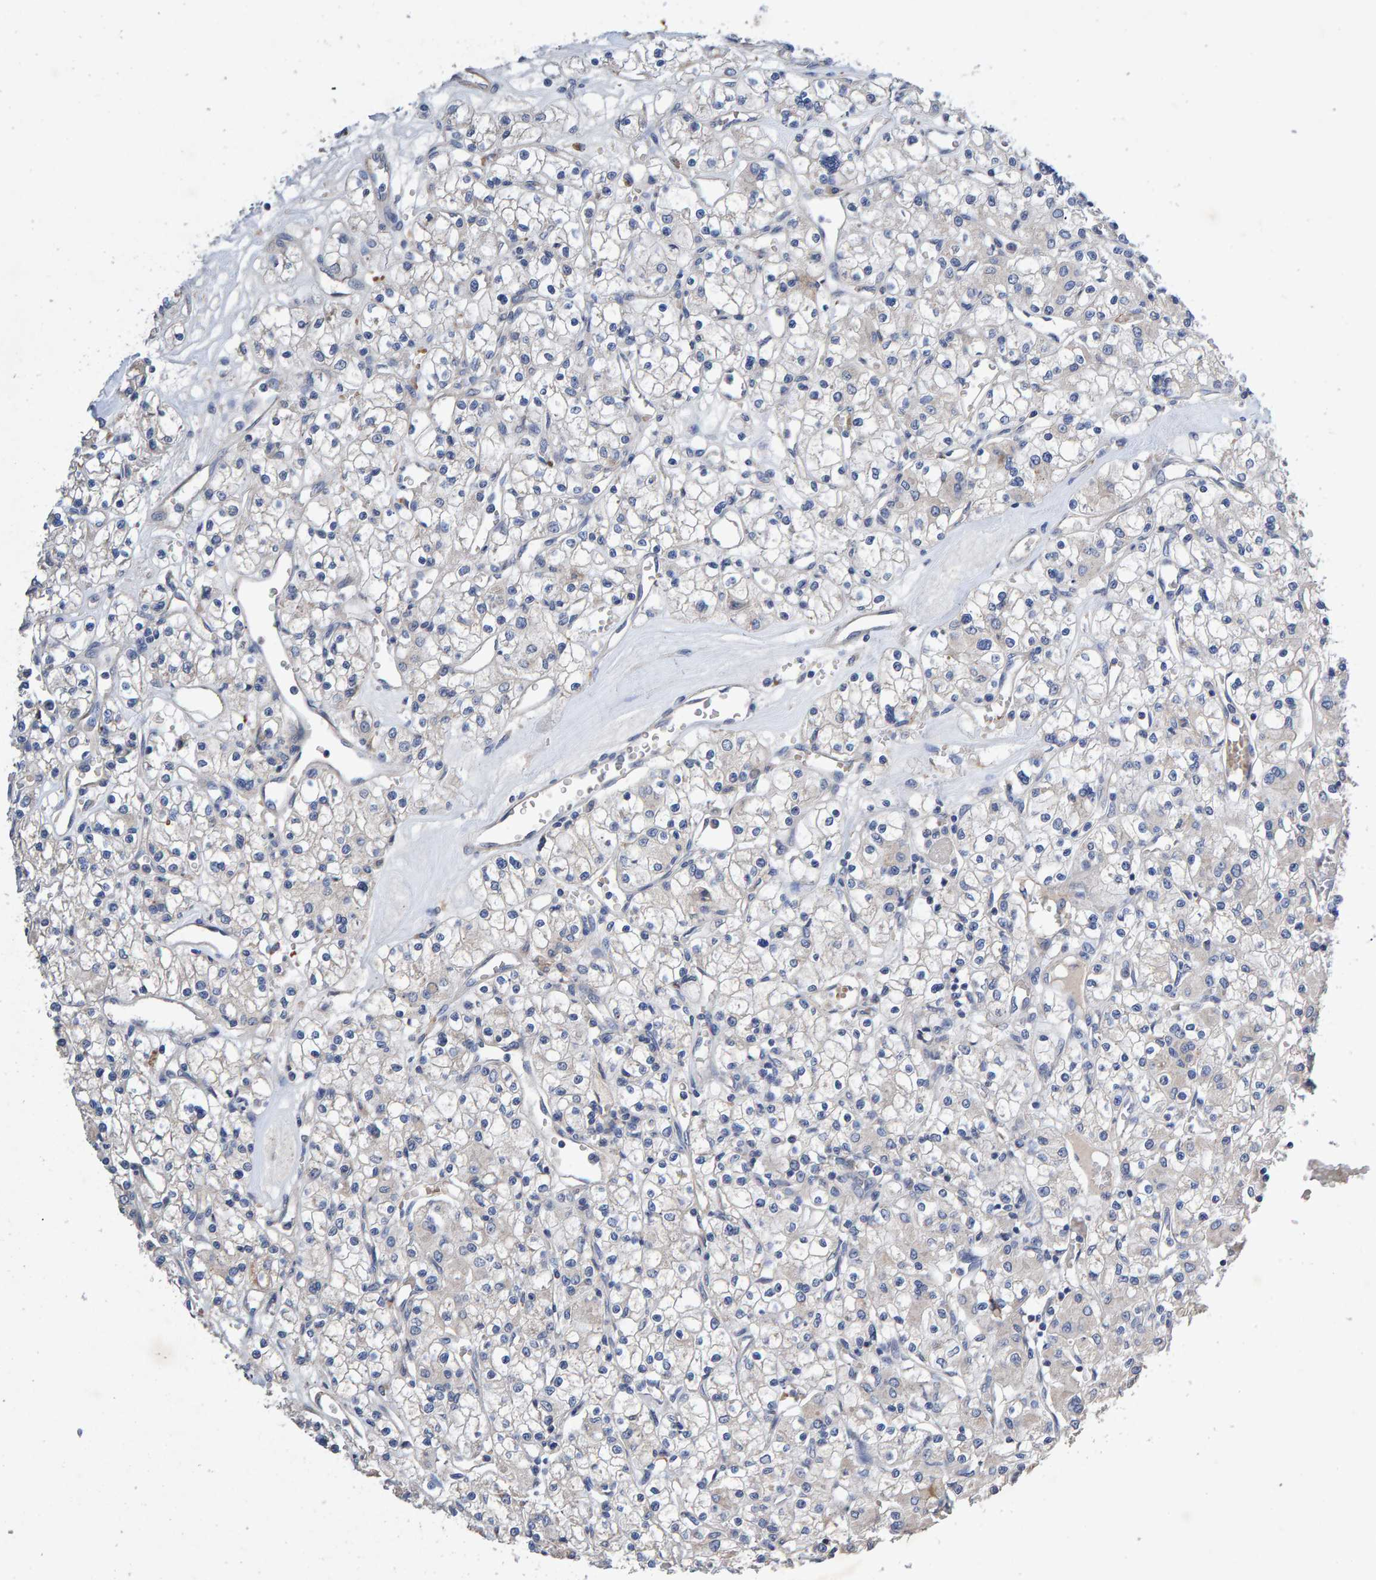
{"staining": {"intensity": "negative", "quantity": "none", "location": "none"}, "tissue": "renal cancer", "cell_type": "Tumor cells", "image_type": "cancer", "snomed": [{"axis": "morphology", "description": "Adenocarcinoma, NOS"}, {"axis": "topography", "description": "Kidney"}], "caption": "Tumor cells are negative for brown protein staining in renal cancer. (DAB immunohistochemistry with hematoxylin counter stain).", "gene": "EFR3A", "patient": {"sex": "female", "age": 59}}